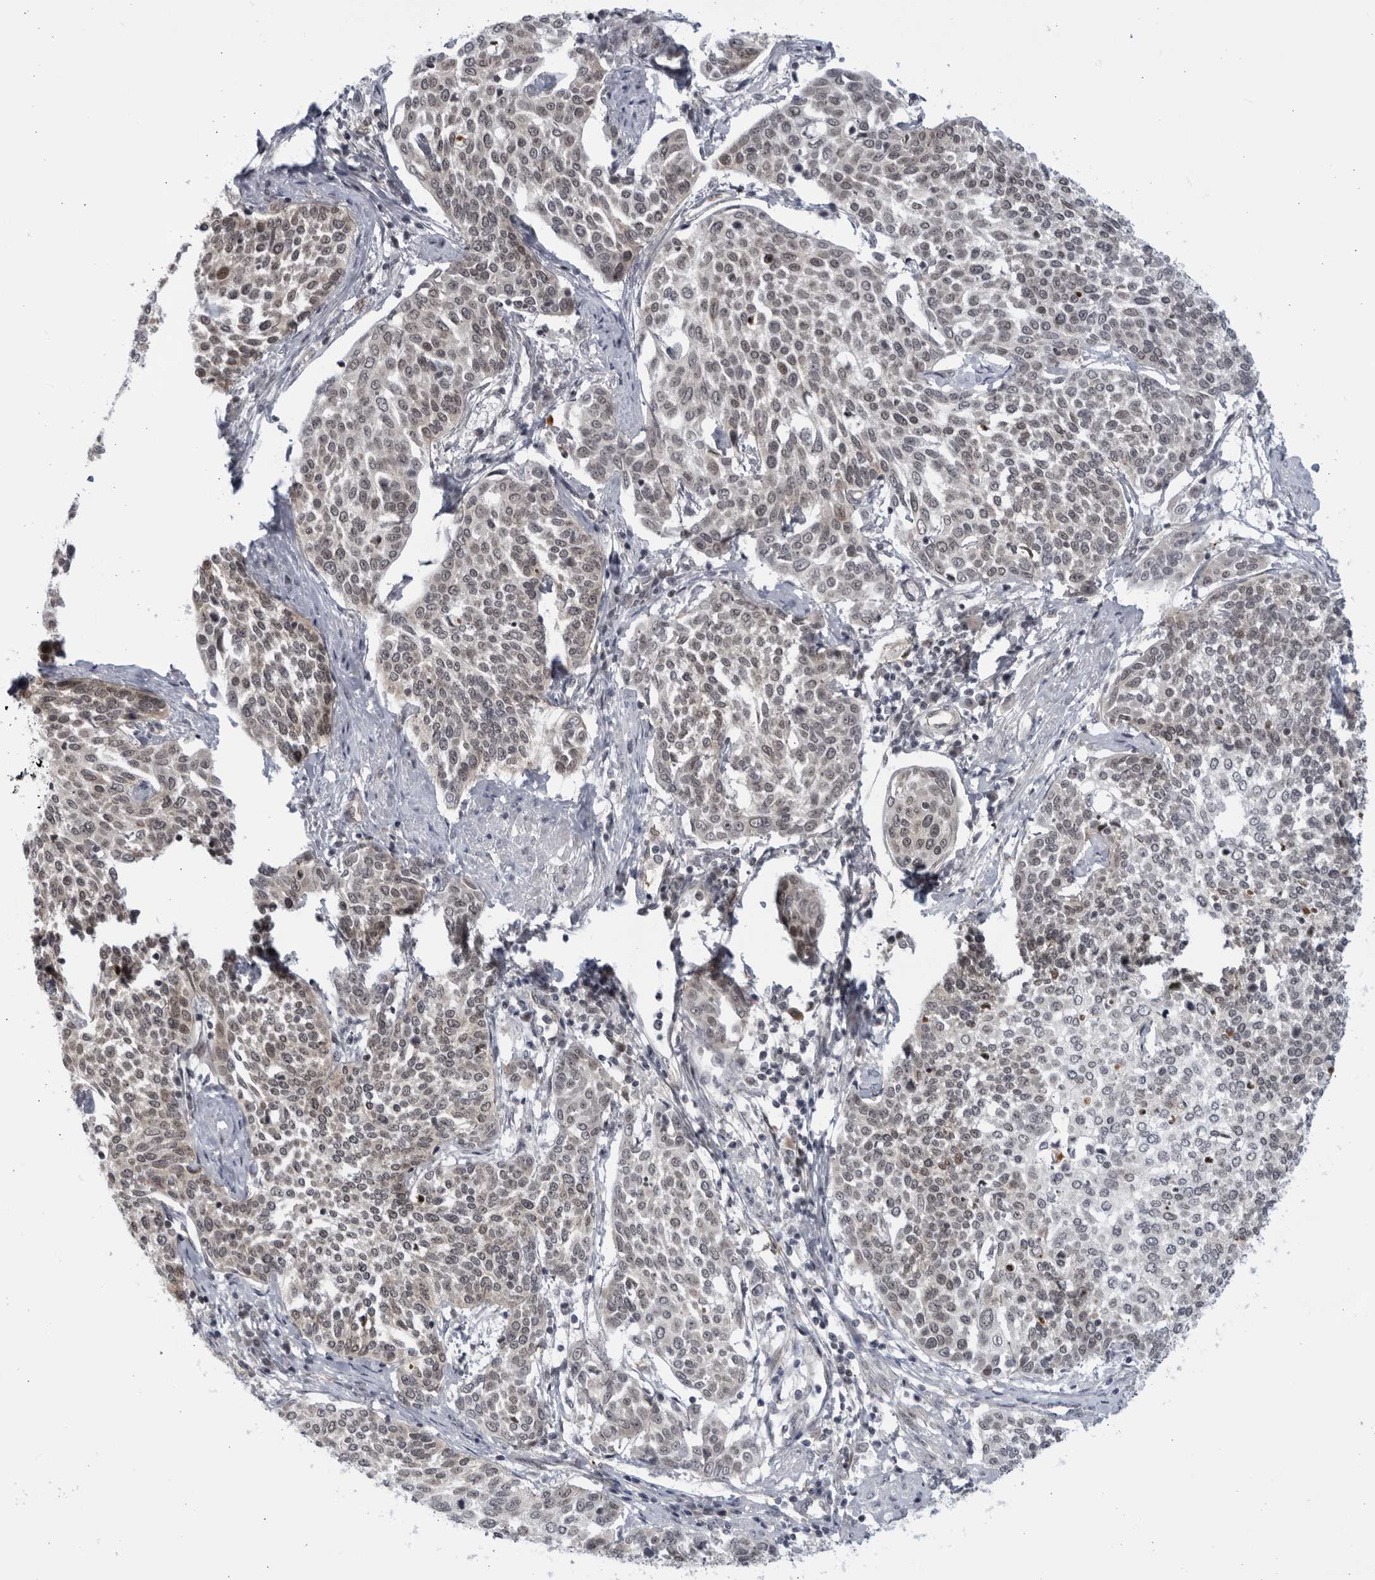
{"staining": {"intensity": "weak", "quantity": ">75%", "location": "nuclear"}, "tissue": "cervical cancer", "cell_type": "Tumor cells", "image_type": "cancer", "snomed": [{"axis": "morphology", "description": "Squamous cell carcinoma, NOS"}, {"axis": "topography", "description": "Cervix"}], "caption": "High-magnification brightfield microscopy of cervical squamous cell carcinoma stained with DAB (3,3'-diaminobenzidine) (brown) and counterstained with hematoxylin (blue). tumor cells exhibit weak nuclear staining is seen in approximately>75% of cells. (Brightfield microscopy of DAB IHC at high magnification).", "gene": "ITGB3BP", "patient": {"sex": "female", "age": 34}}